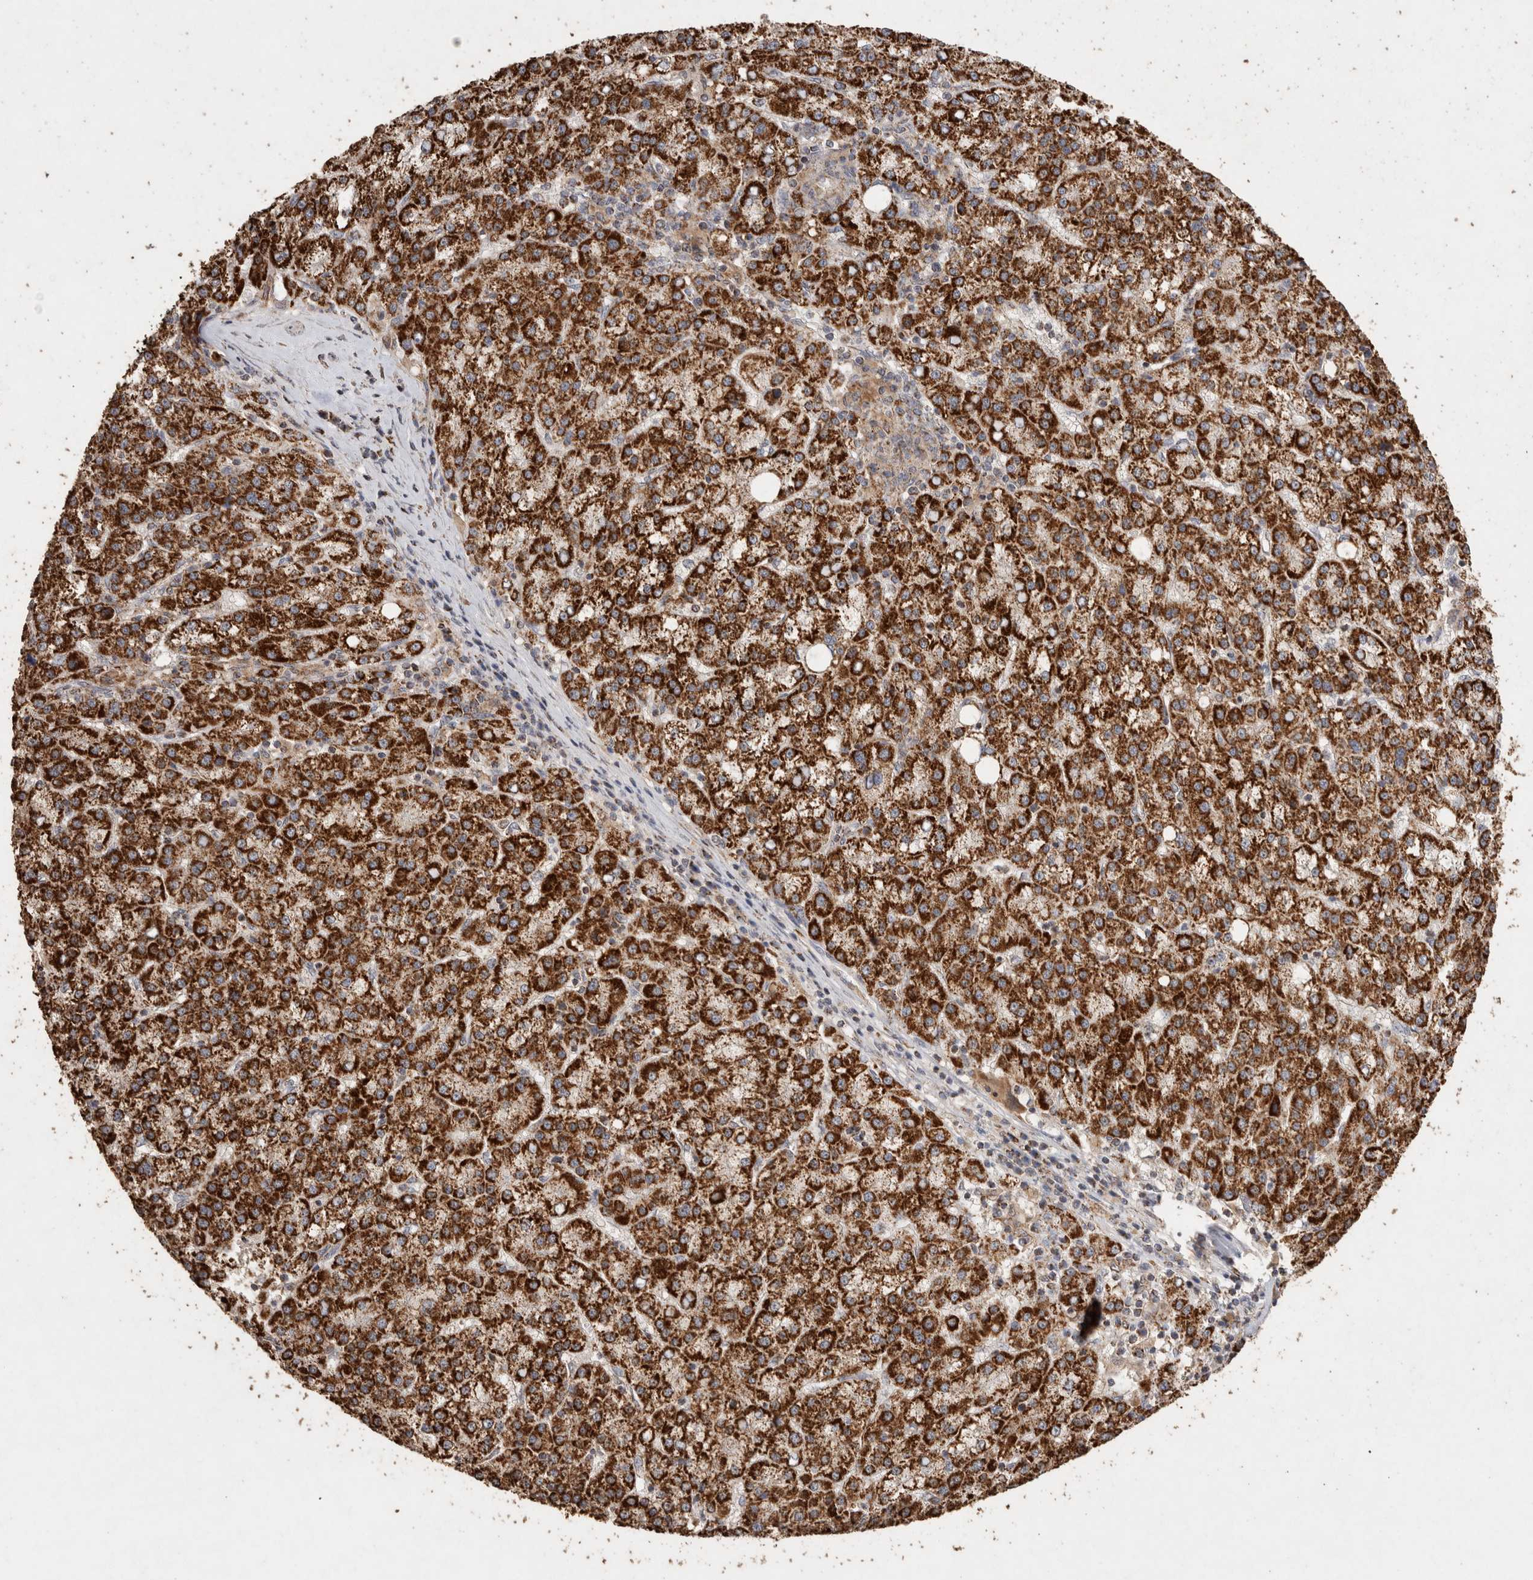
{"staining": {"intensity": "strong", "quantity": ">75%", "location": "cytoplasmic/membranous"}, "tissue": "liver cancer", "cell_type": "Tumor cells", "image_type": "cancer", "snomed": [{"axis": "morphology", "description": "Carcinoma, Hepatocellular, NOS"}, {"axis": "topography", "description": "Liver"}], "caption": "Liver cancer stained with a brown dye displays strong cytoplasmic/membranous positive expression in about >75% of tumor cells.", "gene": "ACADM", "patient": {"sex": "female", "age": 58}}